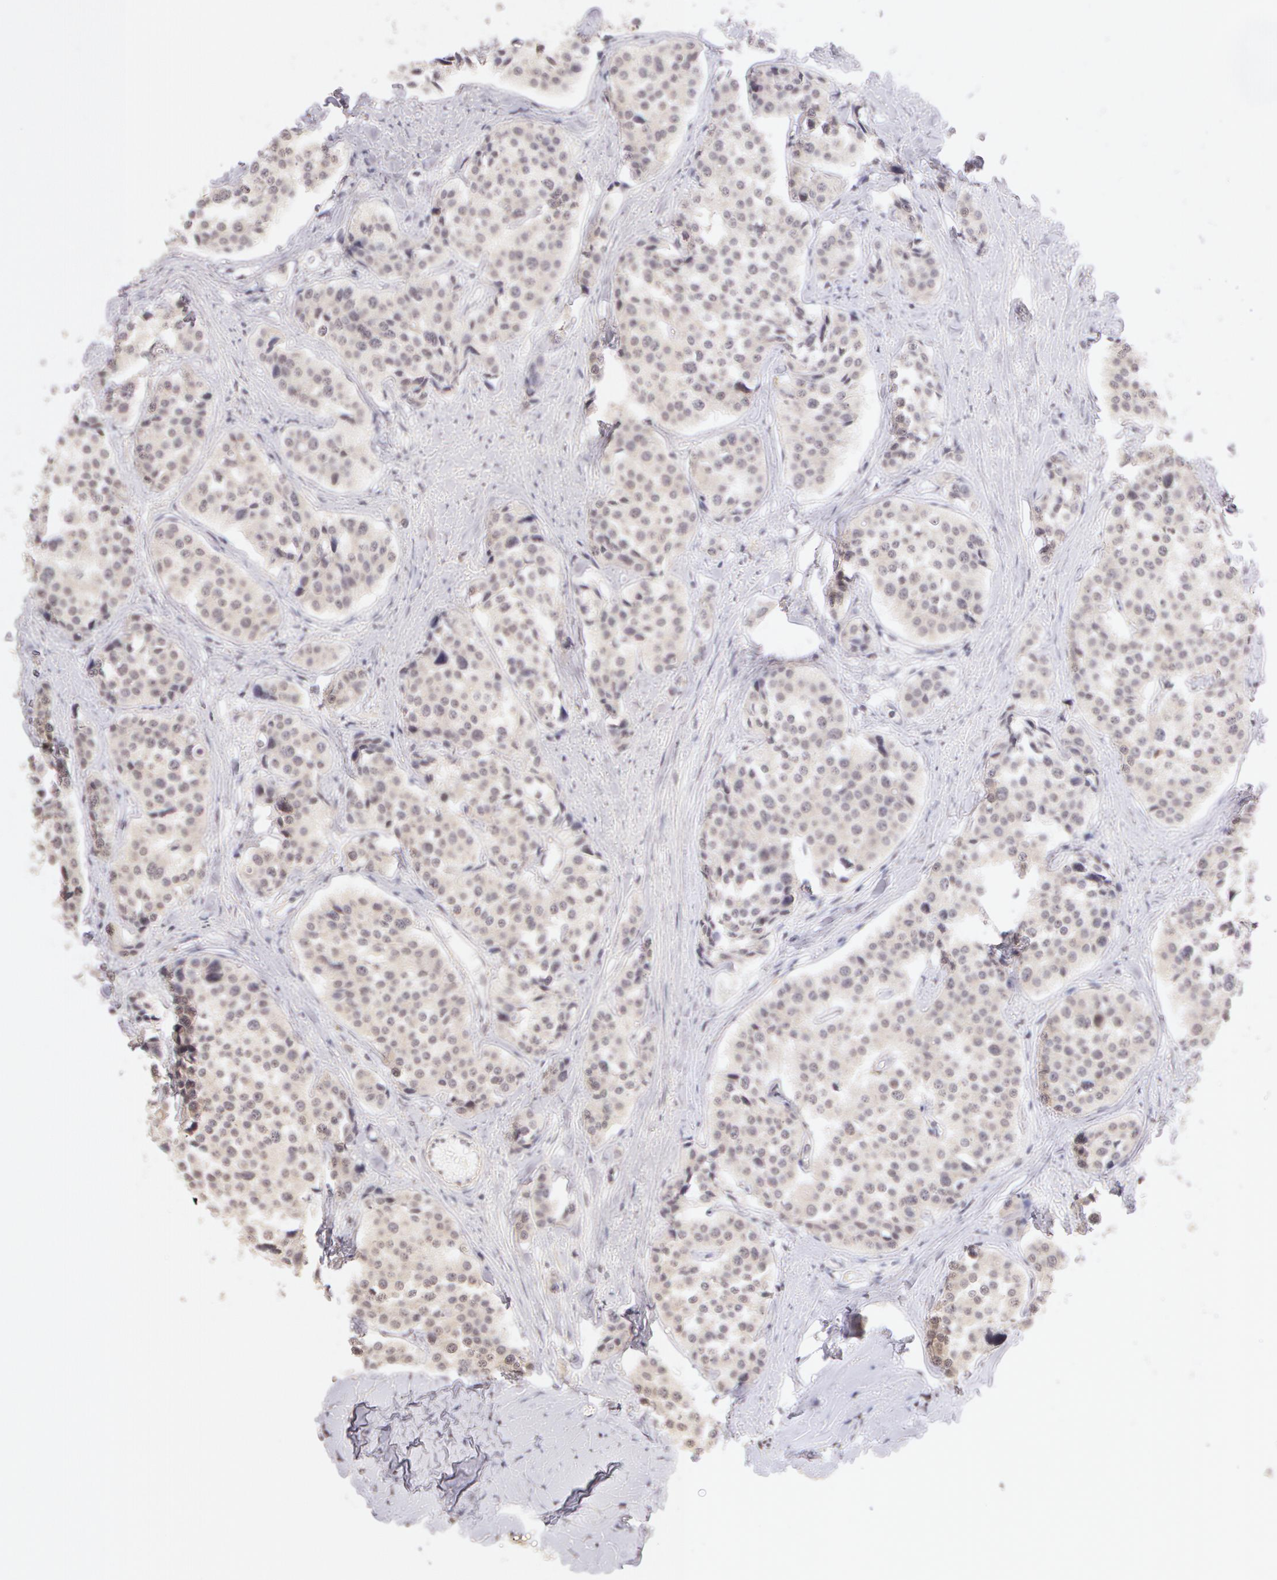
{"staining": {"intensity": "negative", "quantity": "none", "location": "none"}, "tissue": "carcinoid", "cell_type": "Tumor cells", "image_type": "cancer", "snomed": [{"axis": "morphology", "description": "Carcinoid, malignant, NOS"}, {"axis": "topography", "description": "Small intestine"}], "caption": "Immunohistochemistry (IHC) image of neoplastic tissue: carcinoid (malignant) stained with DAB shows no significant protein staining in tumor cells.", "gene": "ZNF597", "patient": {"sex": "male", "age": 60}}